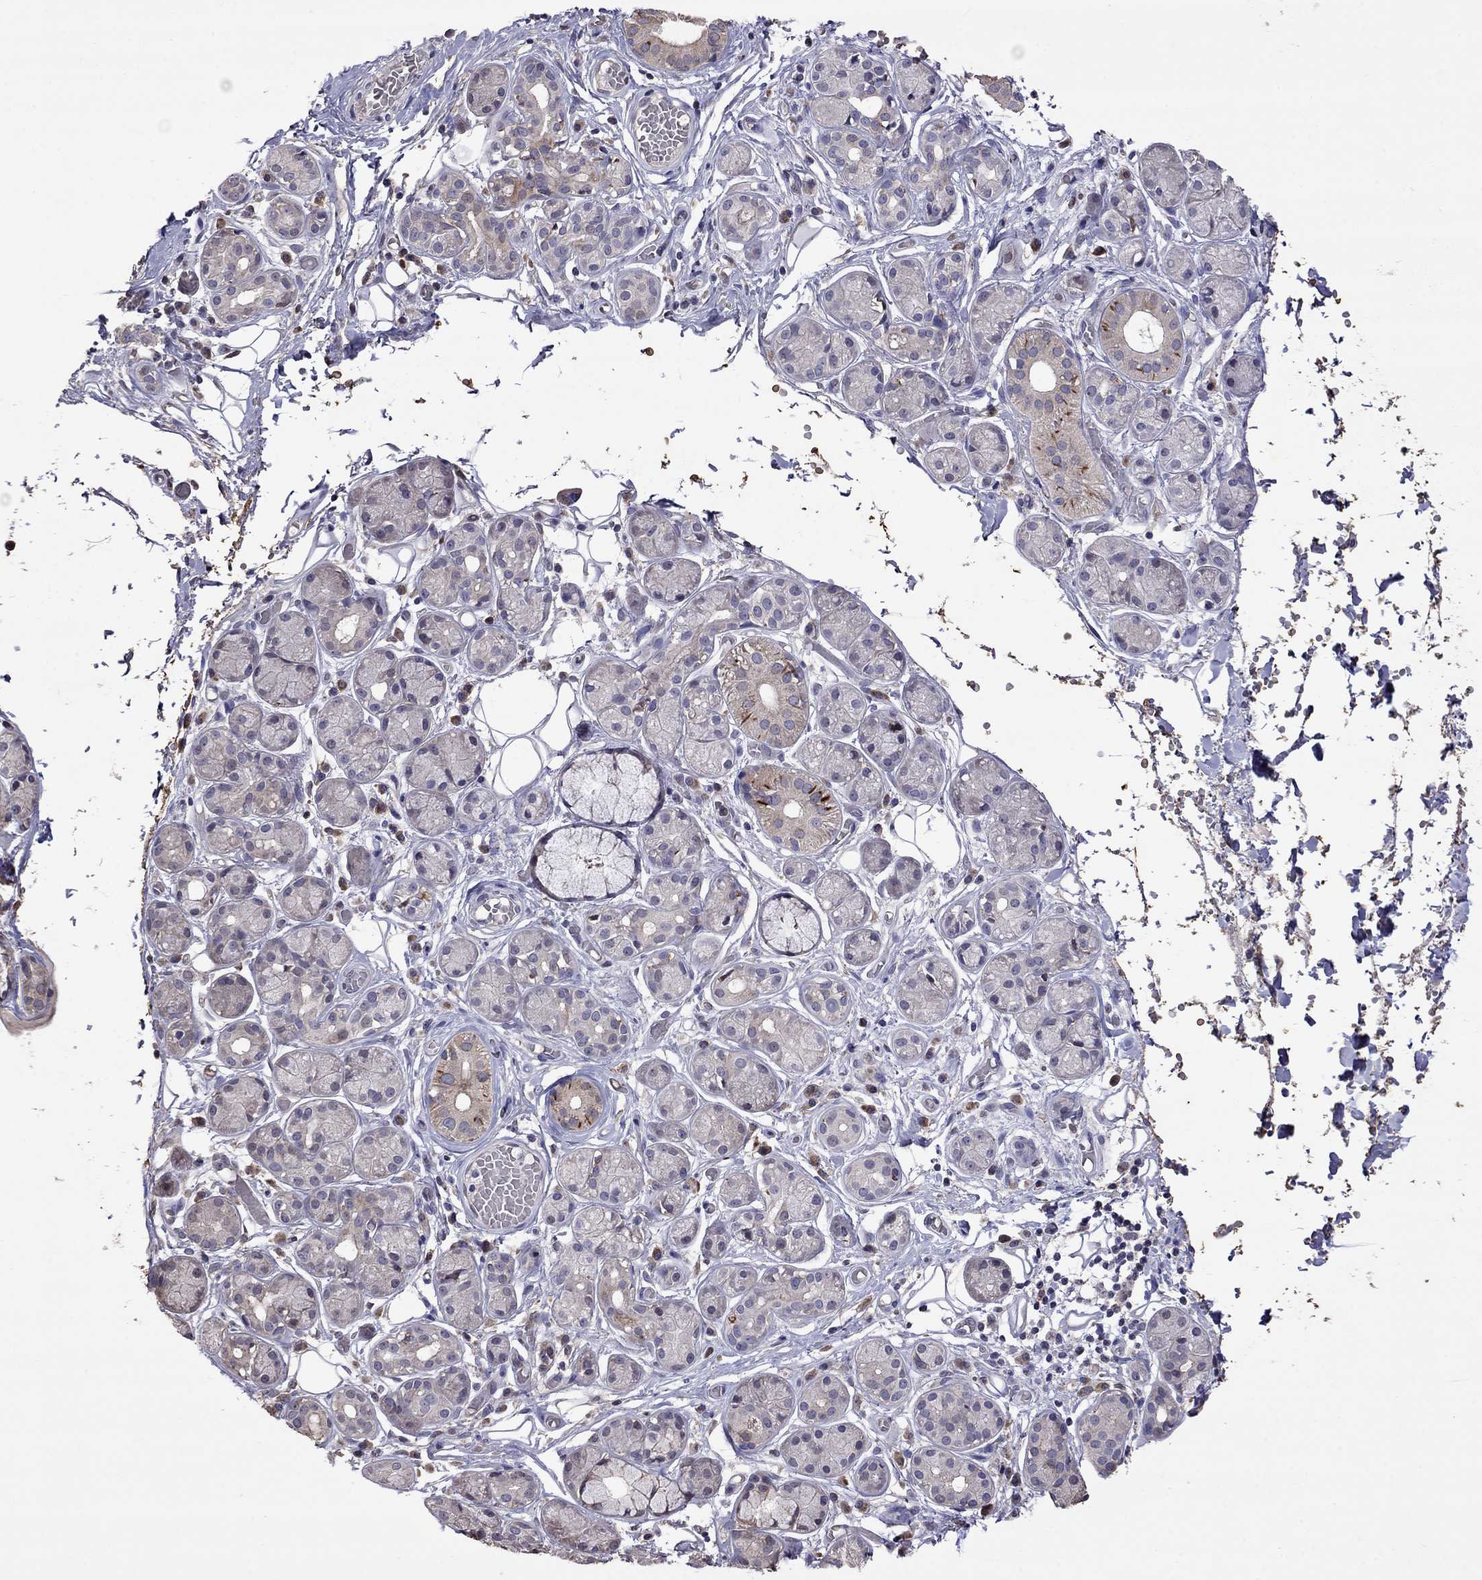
{"staining": {"intensity": "weak", "quantity": "<25%", "location": "cytoplasmic/membranous"}, "tissue": "salivary gland", "cell_type": "Glandular cells", "image_type": "normal", "snomed": [{"axis": "morphology", "description": "Normal tissue, NOS"}, {"axis": "topography", "description": "Salivary gland"}, {"axis": "topography", "description": "Peripheral nerve tissue"}], "caption": "A high-resolution photomicrograph shows immunohistochemistry staining of benign salivary gland, which shows no significant positivity in glandular cells. (Stains: DAB (3,3'-diaminobenzidine) immunohistochemistry (IHC) with hematoxylin counter stain, Microscopy: brightfield microscopy at high magnification).", "gene": "ADAM28", "patient": {"sex": "male", "age": 71}}